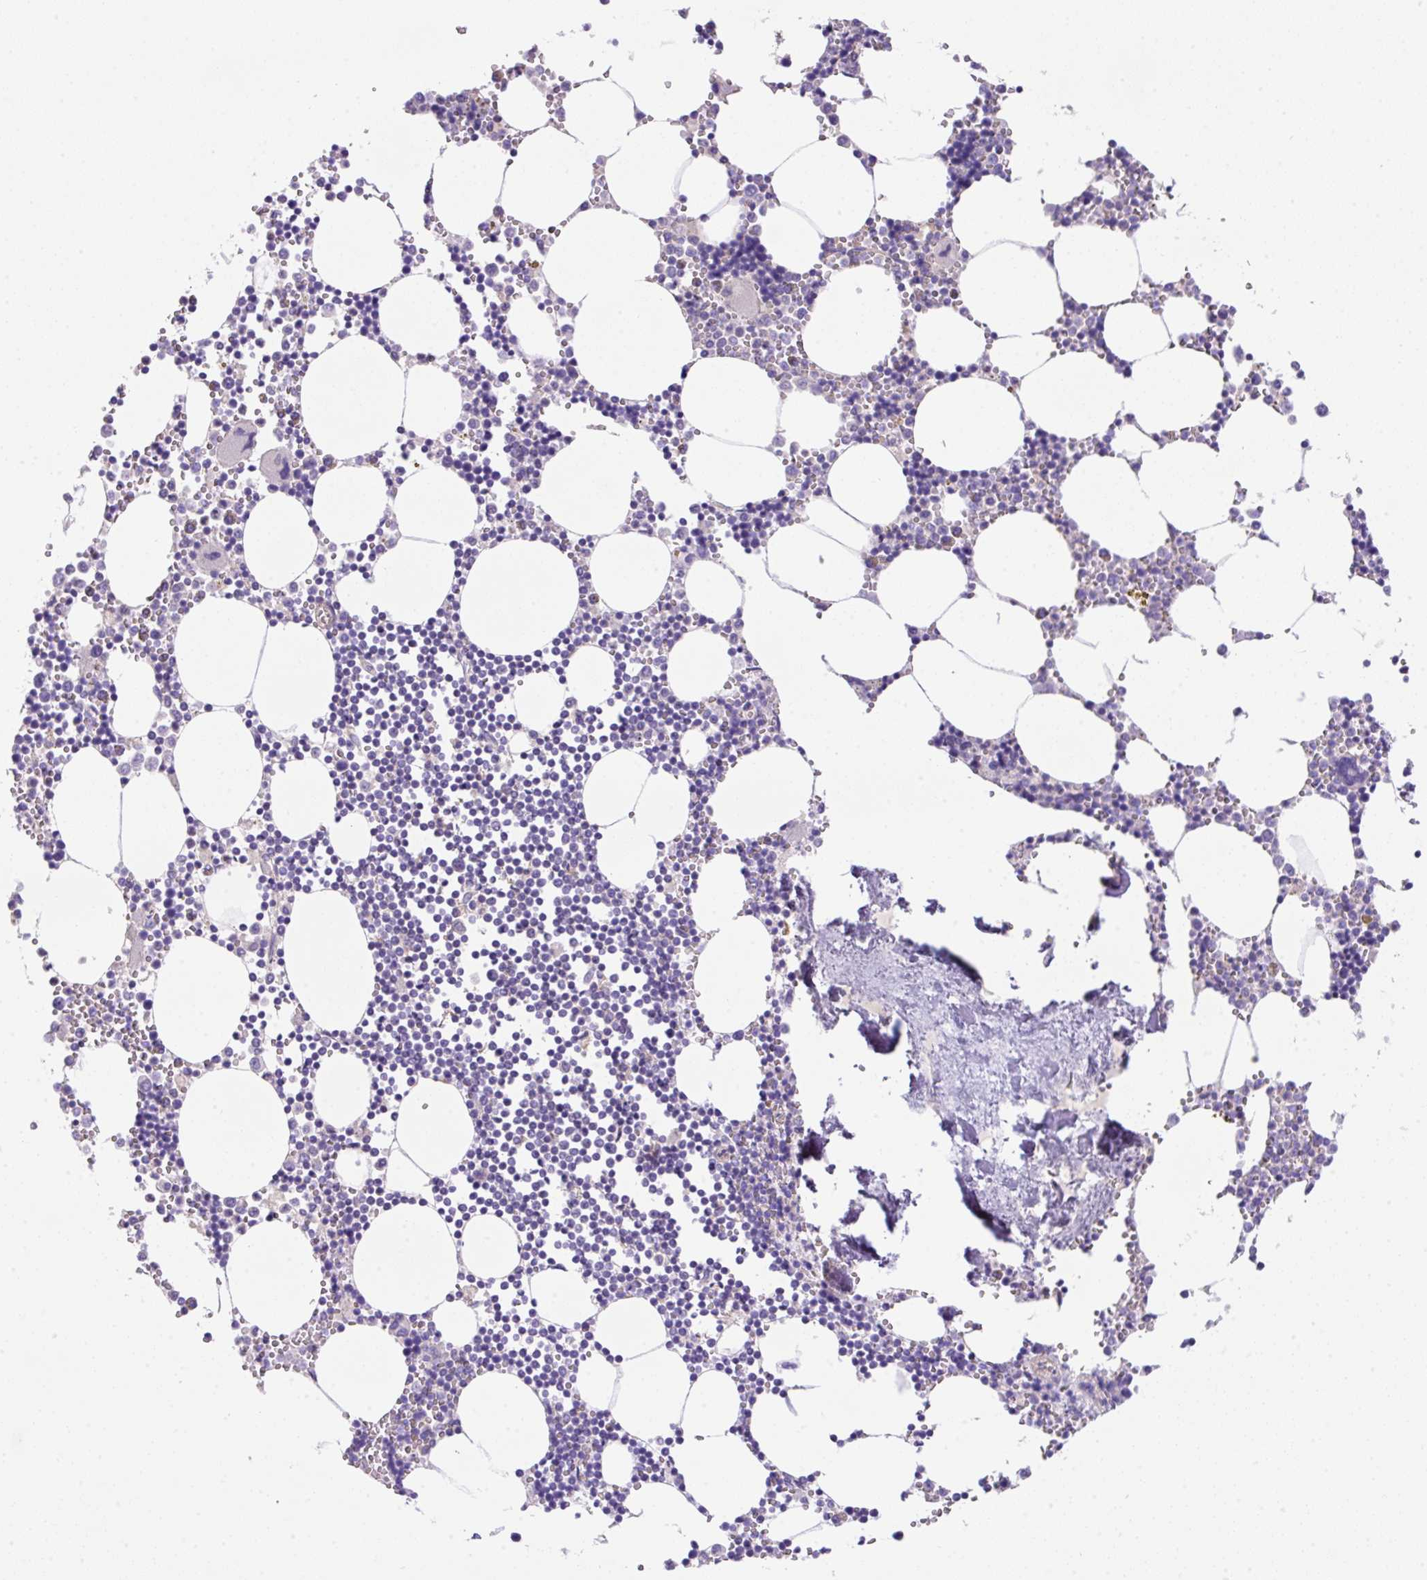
{"staining": {"intensity": "negative", "quantity": "none", "location": "none"}, "tissue": "bone marrow", "cell_type": "Hematopoietic cells", "image_type": "normal", "snomed": [{"axis": "morphology", "description": "Normal tissue, NOS"}, {"axis": "topography", "description": "Bone marrow"}], "caption": "The image displays no significant expression in hematopoietic cells of bone marrow. Brightfield microscopy of IHC stained with DAB (3,3'-diaminobenzidine) (brown) and hematoxylin (blue), captured at high magnification.", "gene": "NPTN", "patient": {"sex": "male", "age": 54}}